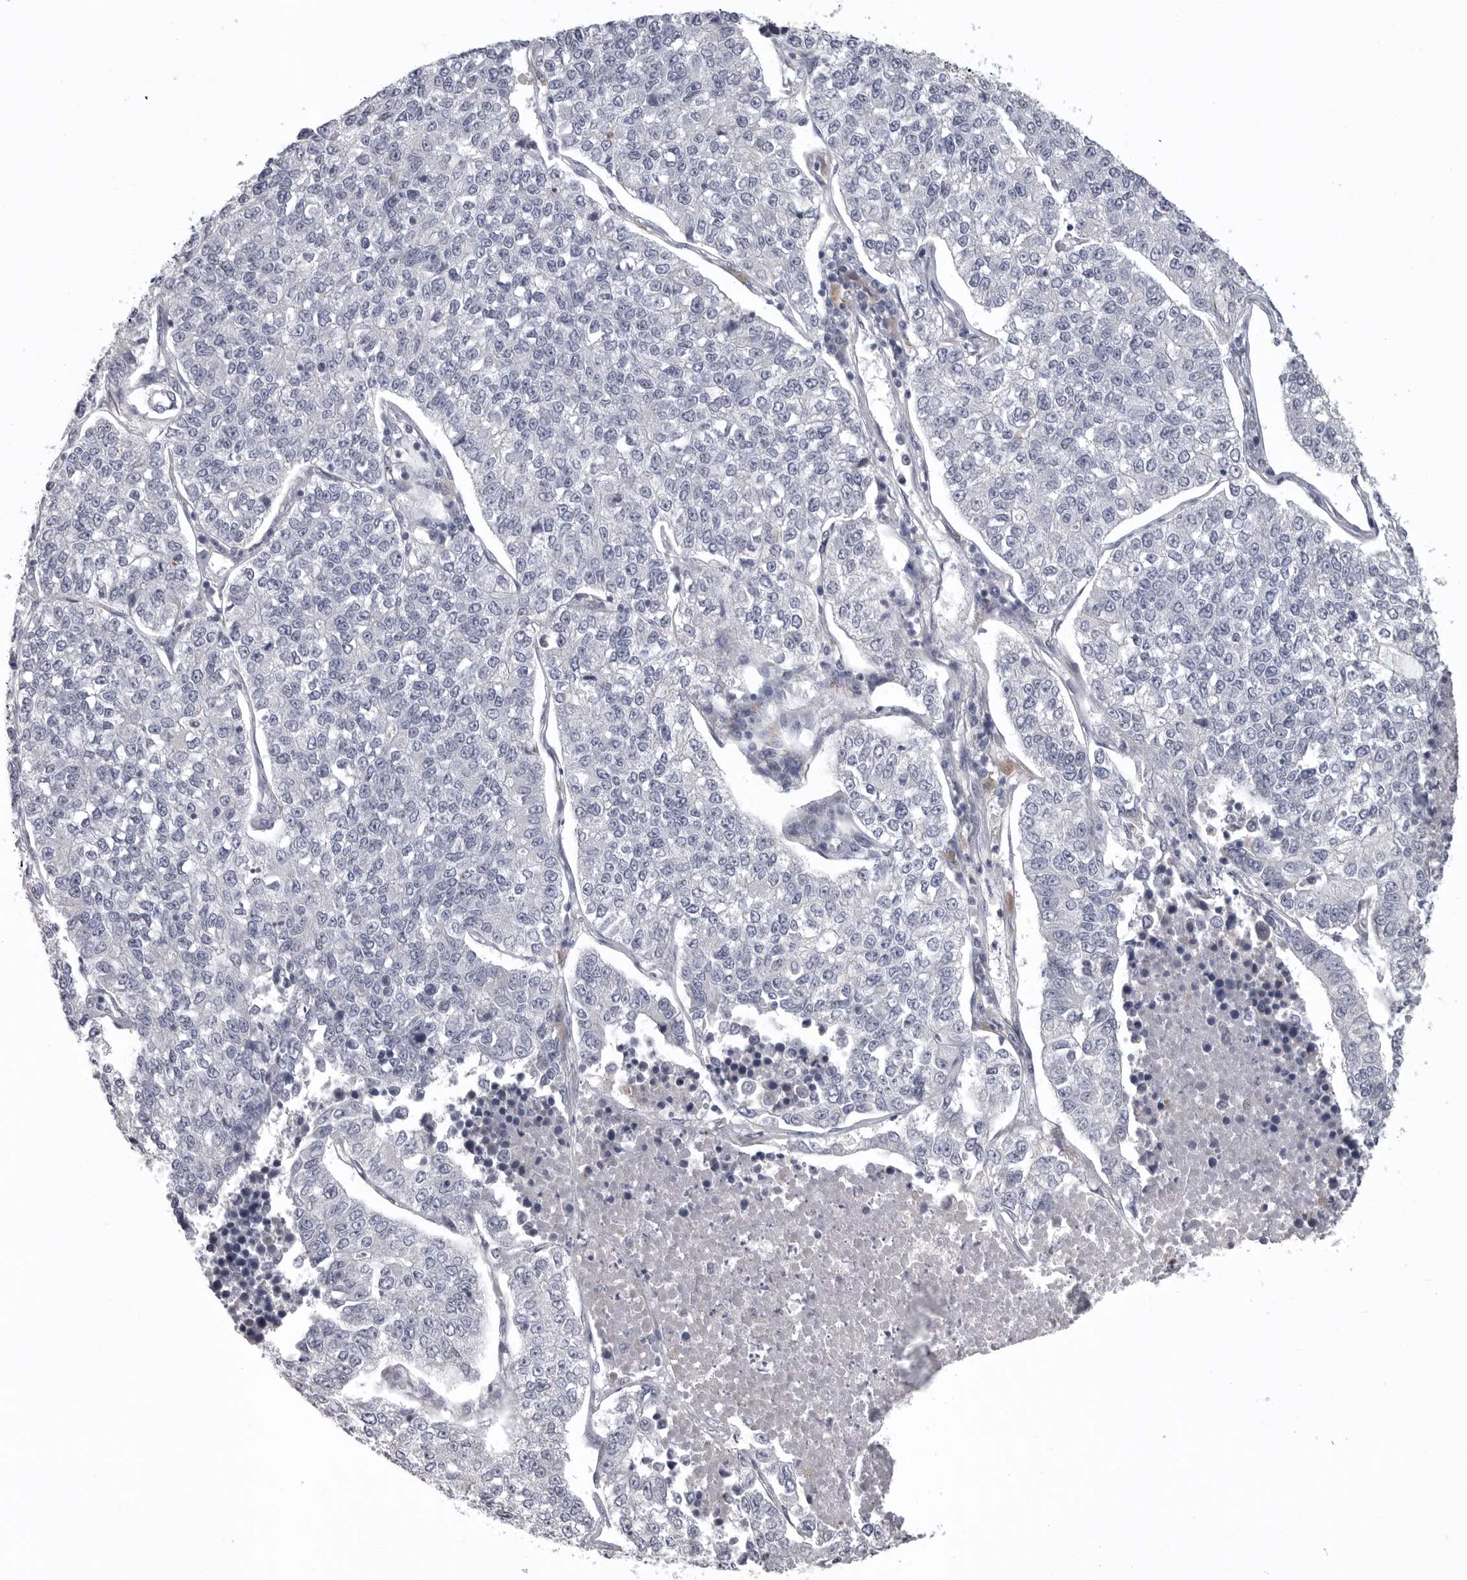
{"staining": {"intensity": "negative", "quantity": "none", "location": "none"}, "tissue": "lung cancer", "cell_type": "Tumor cells", "image_type": "cancer", "snomed": [{"axis": "morphology", "description": "Adenocarcinoma, NOS"}, {"axis": "topography", "description": "Lung"}], "caption": "The micrograph exhibits no significant staining in tumor cells of lung cancer. The staining was performed using DAB (3,3'-diaminobenzidine) to visualize the protein expression in brown, while the nuclei were stained in blue with hematoxylin (Magnification: 20x).", "gene": "SERPING1", "patient": {"sex": "male", "age": 49}}